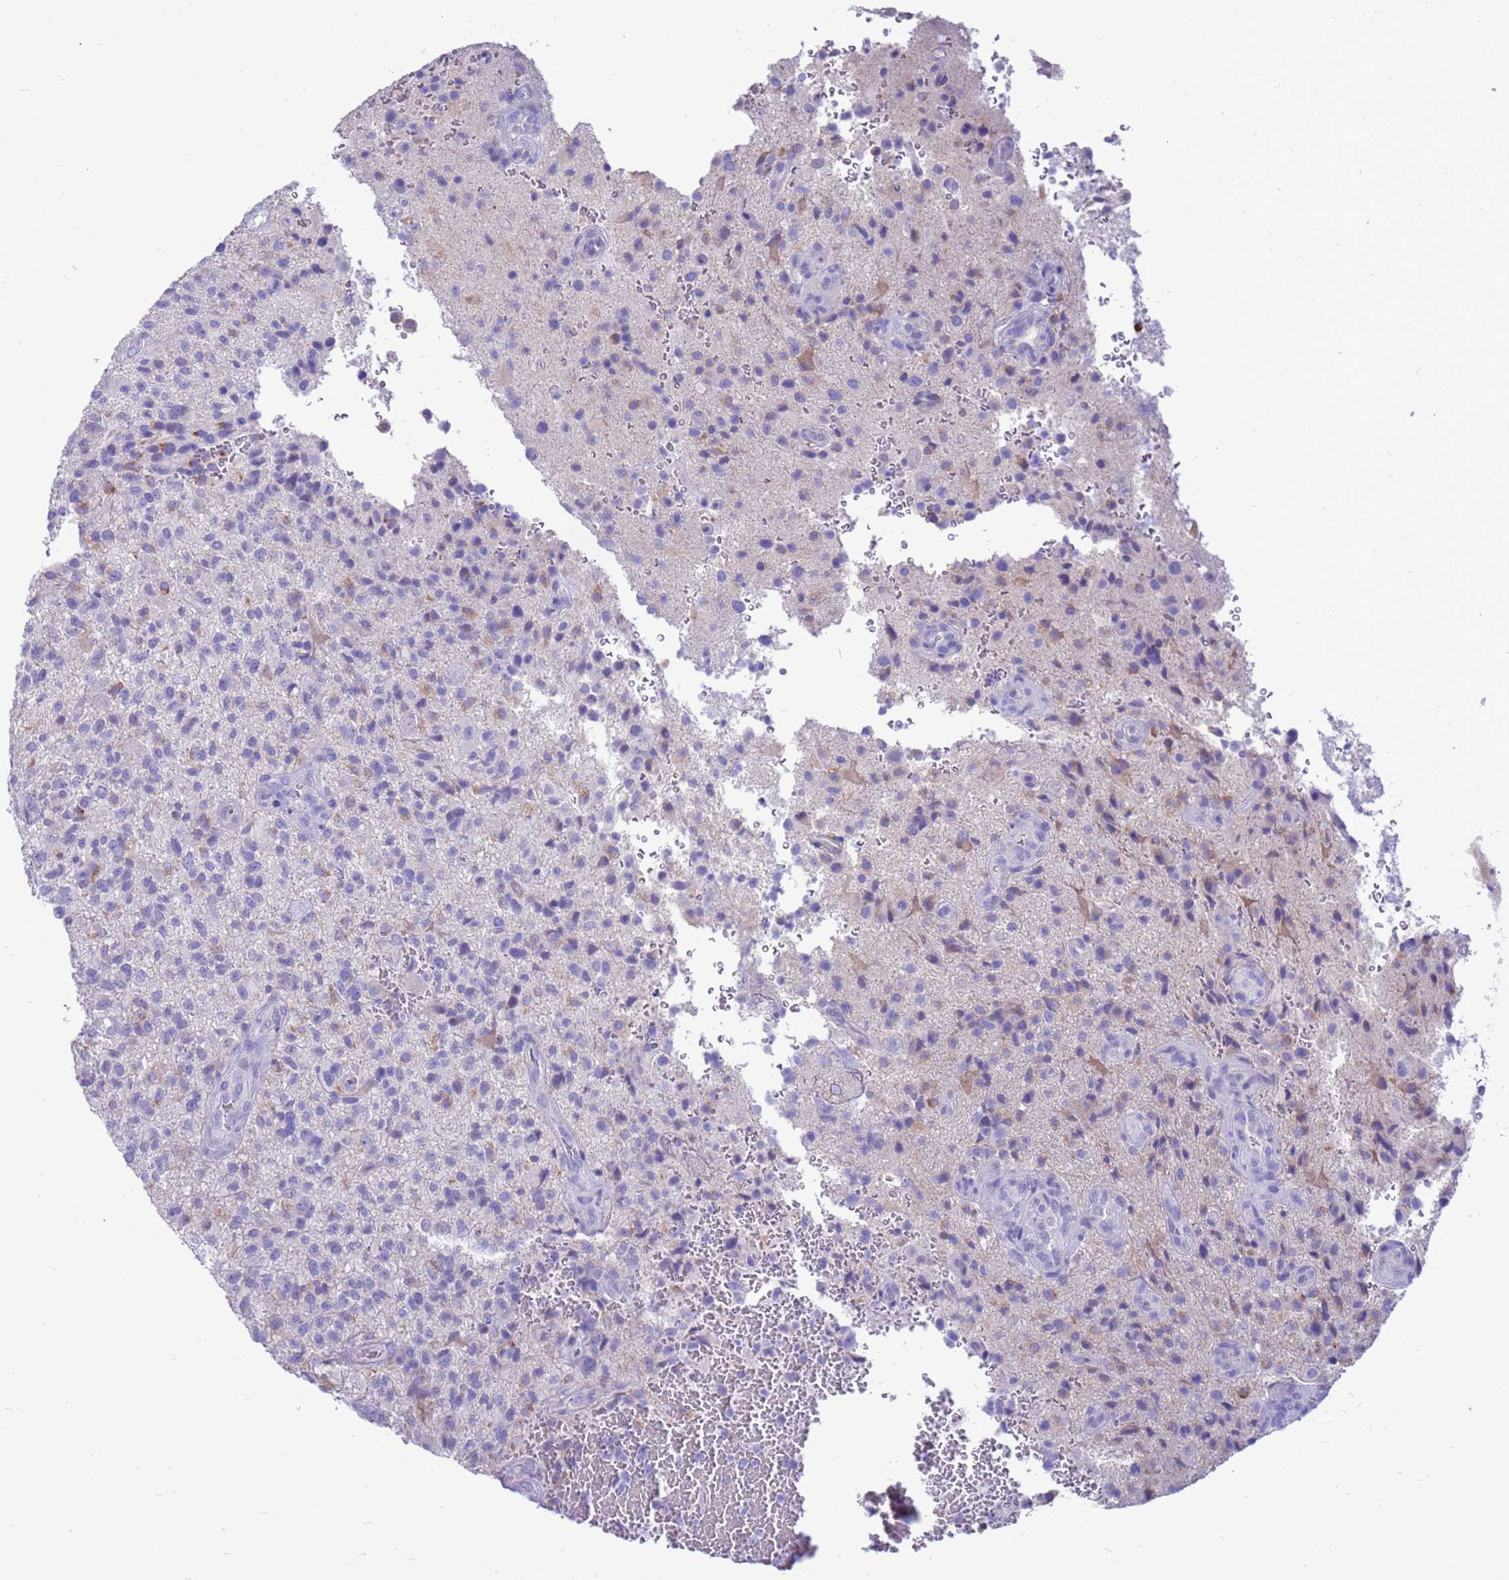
{"staining": {"intensity": "negative", "quantity": "none", "location": "none"}, "tissue": "glioma", "cell_type": "Tumor cells", "image_type": "cancer", "snomed": [{"axis": "morphology", "description": "Glioma, malignant, High grade"}, {"axis": "topography", "description": "Brain"}], "caption": "Immunohistochemistry (IHC) photomicrograph of neoplastic tissue: glioma stained with DAB (3,3'-diaminobenzidine) reveals no significant protein staining in tumor cells.", "gene": "PDE10A", "patient": {"sex": "male", "age": 47}}